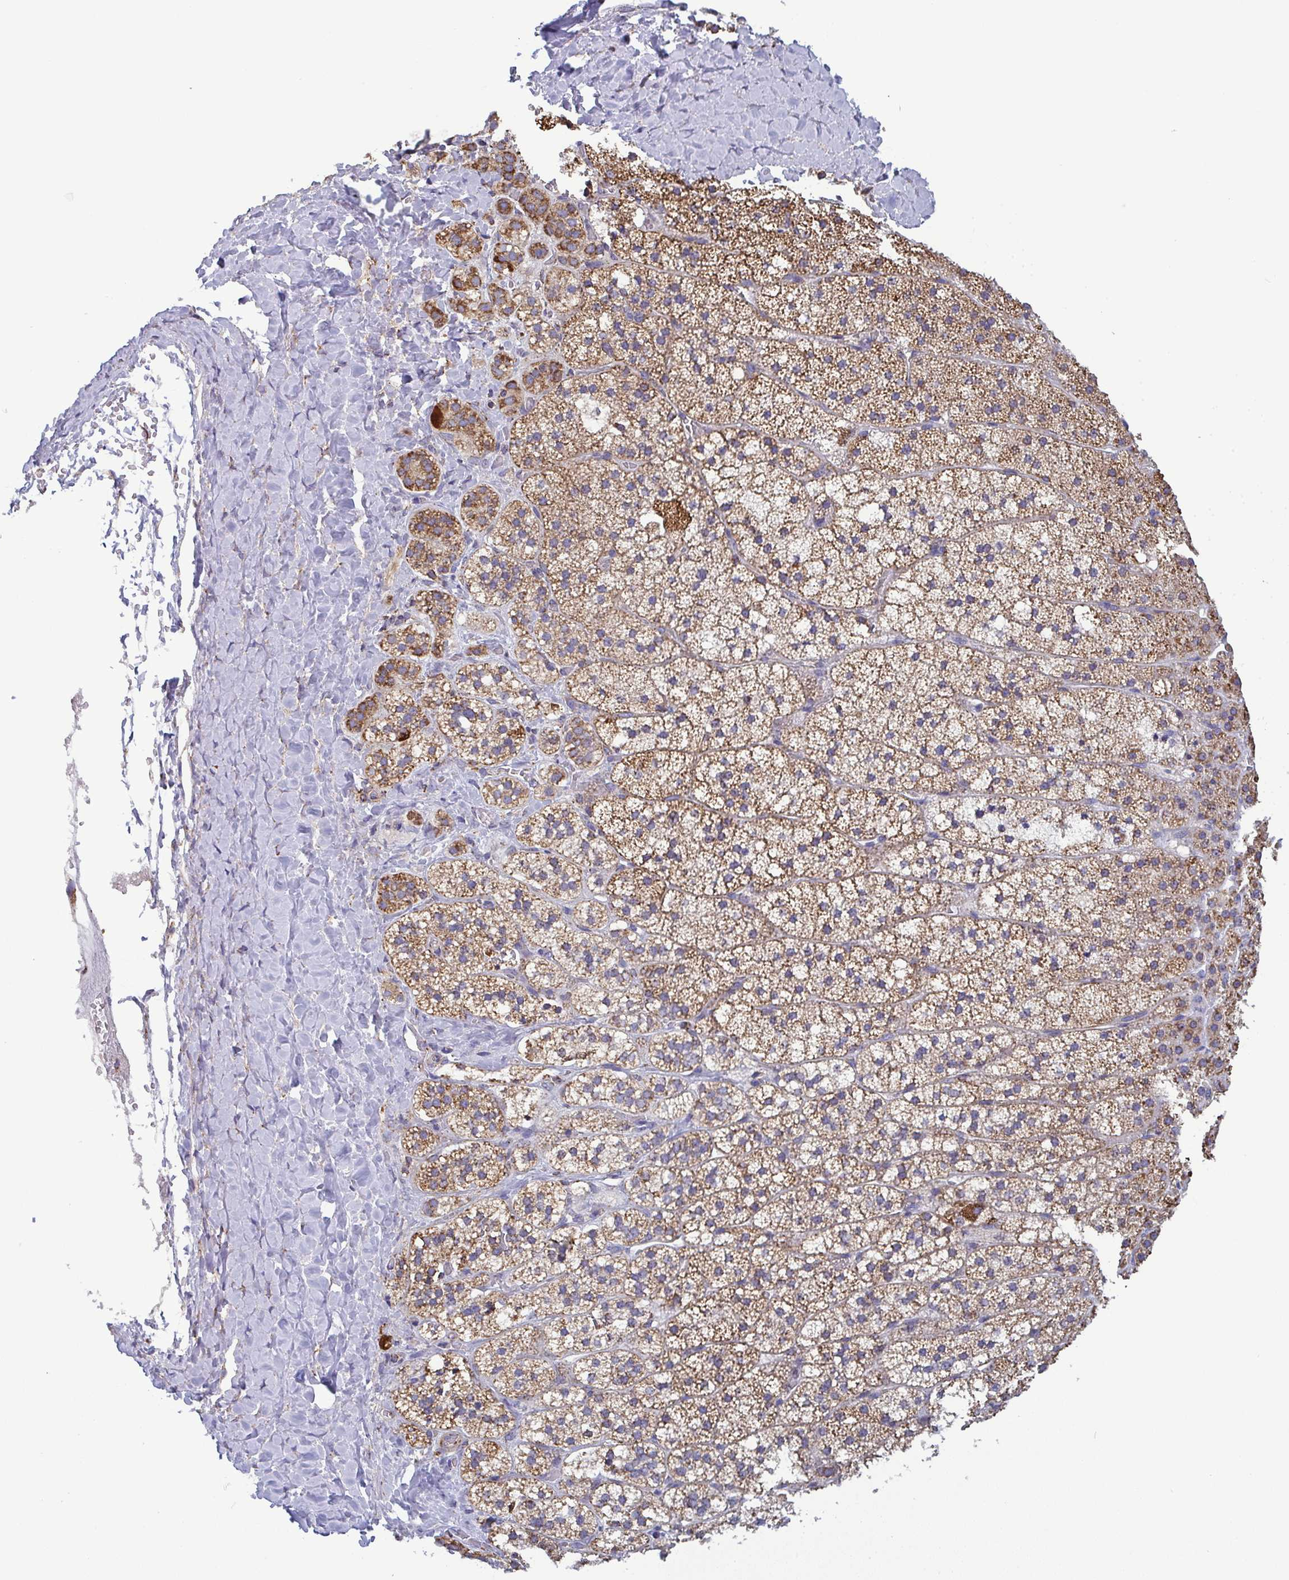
{"staining": {"intensity": "moderate", "quantity": ">75%", "location": "cytoplasmic/membranous"}, "tissue": "adrenal gland", "cell_type": "Glandular cells", "image_type": "normal", "snomed": [{"axis": "morphology", "description": "Normal tissue, NOS"}, {"axis": "topography", "description": "Adrenal gland"}], "caption": "This photomicrograph demonstrates immunohistochemistry staining of benign adrenal gland, with medium moderate cytoplasmic/membranous staining in about >75% of glandular cells.", "gene": "CSDE1", "patient": {"sex": "male", "age": 53}}